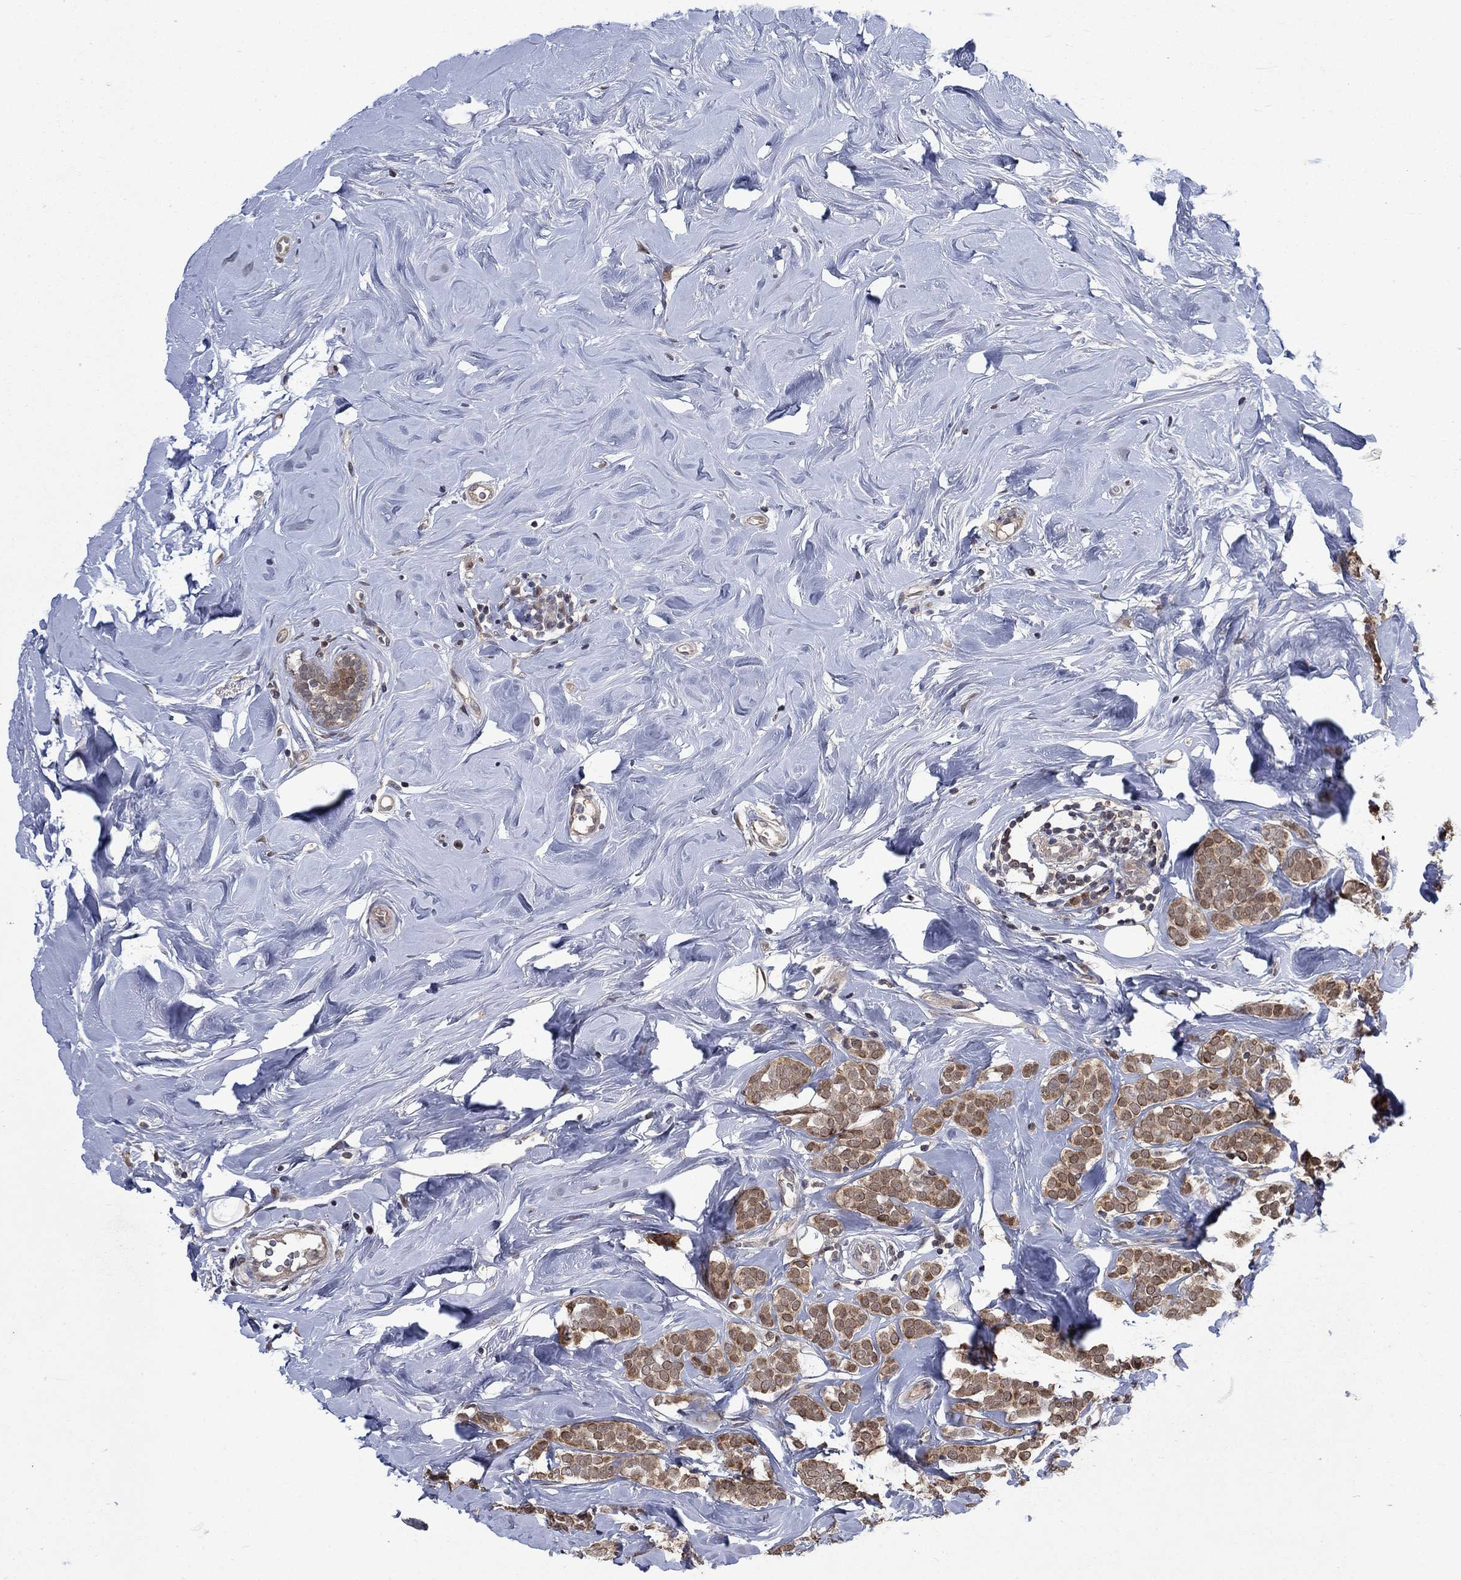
{"staining": {"intensity": "moderate", "quantity": ">75%", "location": "cytoplasmic/membranous,nuclear"}, "tissue": "breast cancer", "cell_type": "Tumor cells", "image_type": "cancer", "snomed": [{"axis": "morphology", "description": "Lobular carcinoma"}, {"axis": "topography", "description": "Breast"}], "caption": "Immunohistochemistry micrograph of neoplastic tissue: human breast lobular carcinoma stained using IHC demonstrates medium levels of moderate protein expression localized specifically in the cytoplasmic/membranous and nuclear of tumor cells, appearing as a cytoplasmic/membranous and nuclear brown color.", "gene": "IAH1", "patient": {"sex": "female", "age": 49}}